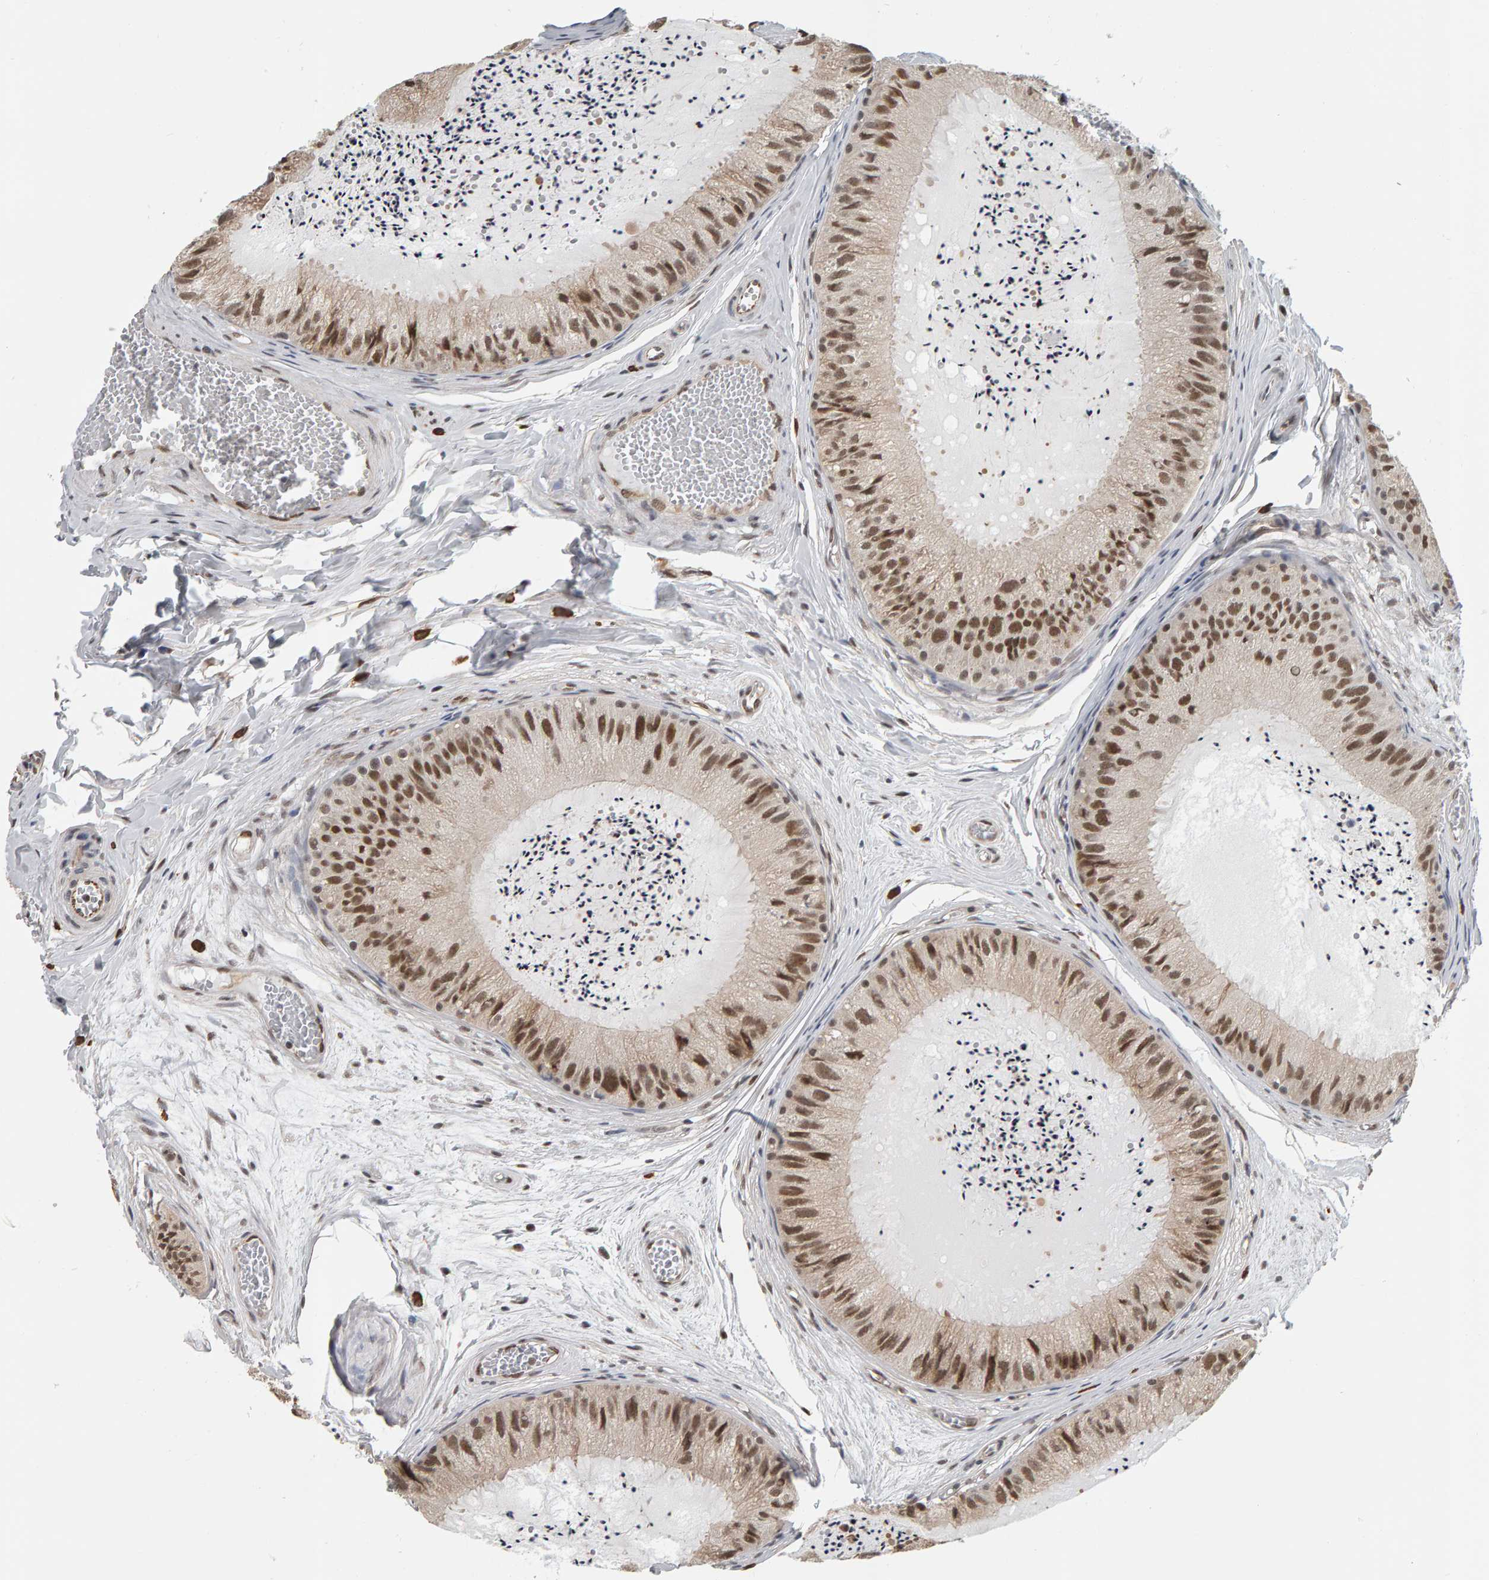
{"staining": {"intensity": "moderate", "quantity": ">75%", "location": "nuclear"}, "tissue": "epididymis", "cell_type": "Glandular cells", "image_type": "normal", "snomed": [{"axis": "morphology", "description": "Normal tissue, NOS"}, {"axis": "topography", "description": "Epididymis"}], "caption": "Epididymis stained for a protein displays moderate nuclear positivity in glandular cells.", "gene": "ATF7IP", "patient": {"sex": "male", "age": 31}}